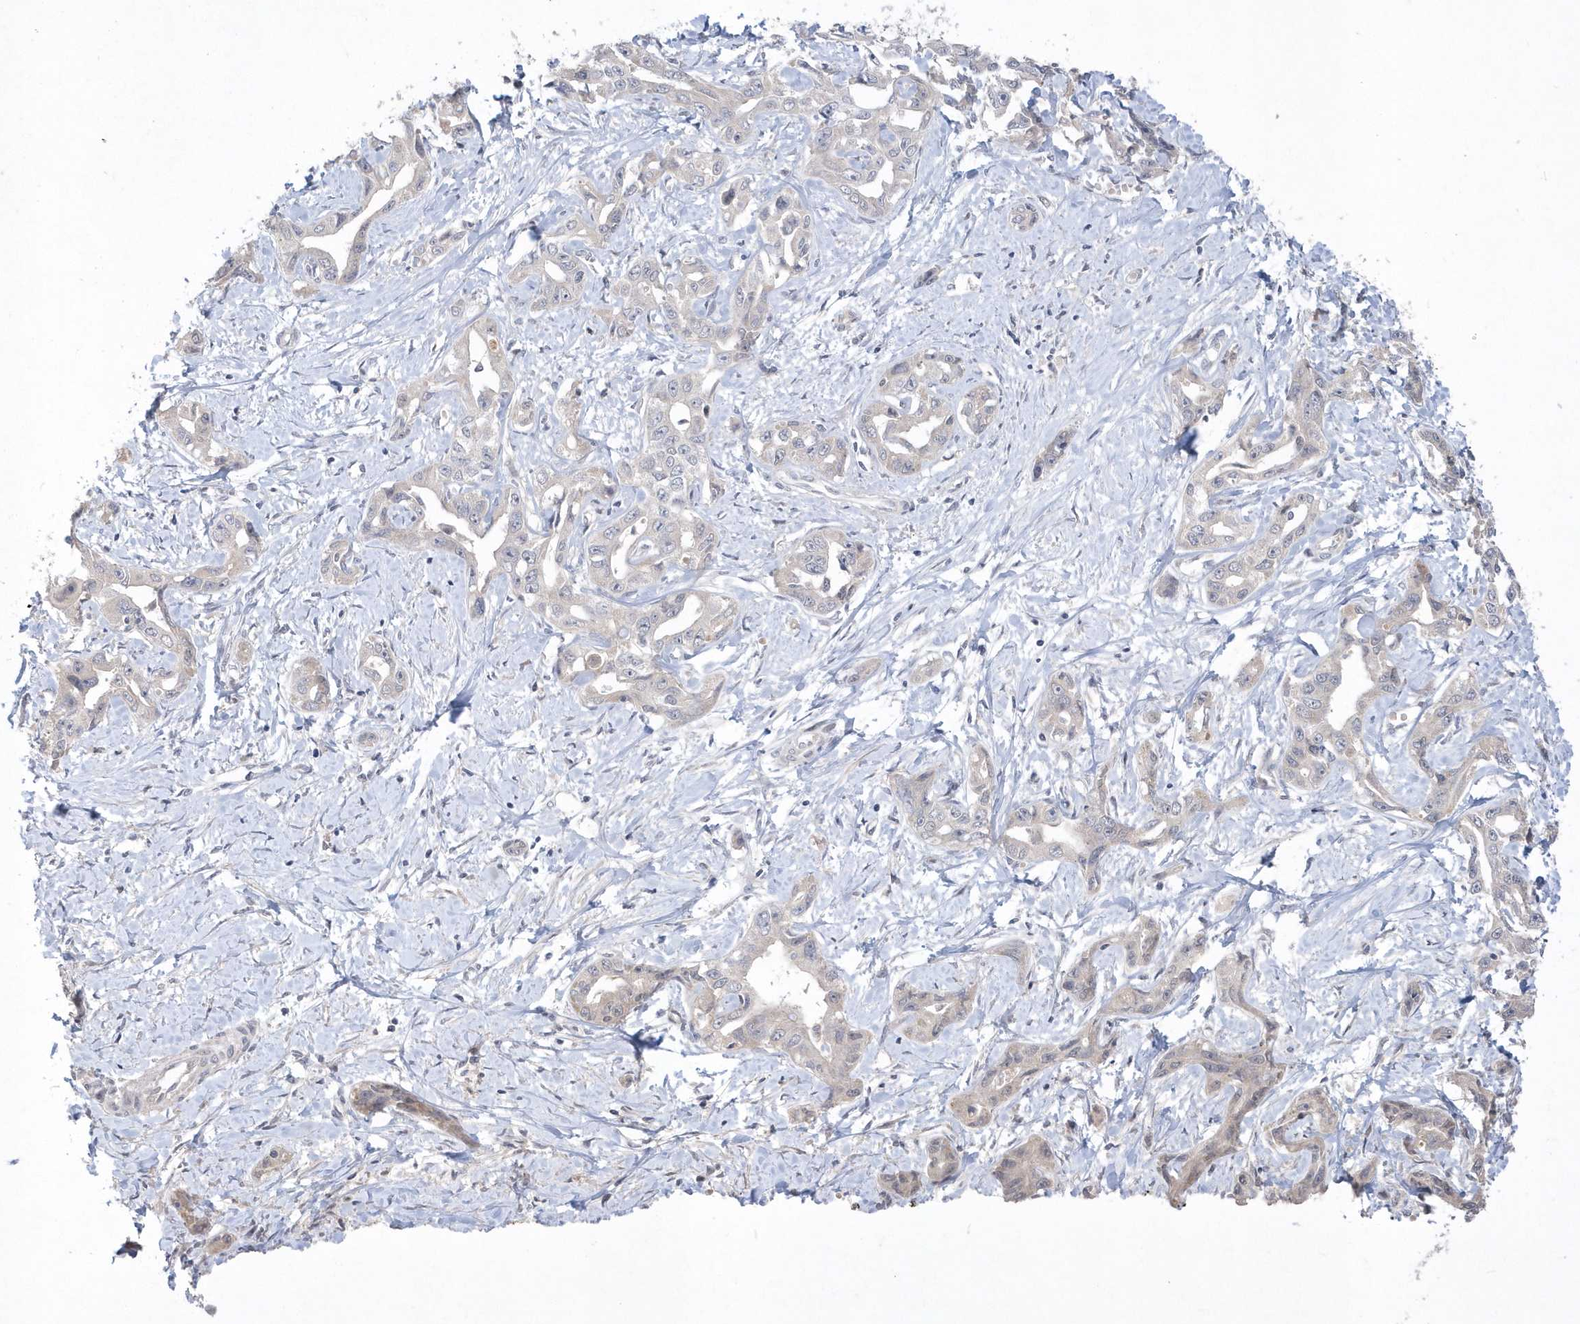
{"staining": {"intensity": "negative", "quantity": "none", "location": "none"}, "tissue": "liver cancer", "cell_type": "Tumor cells", "image_type": "cancer", "snomed": [{"axis": "morphology", "description": "Cholangiocarcinoma"}, {"axis": "topography", "description": "Liver"}], "caption": "Tumor cells show no significant staining in liver cholangiocarcinoma. The staining is performed using DAB (3,3'-diaminobenzidine) brown chromogen with nuclei counter-stained in using hematoxylin.", "gene": "TSPEAR", "patient": {"sex": "male", "age": 59}}